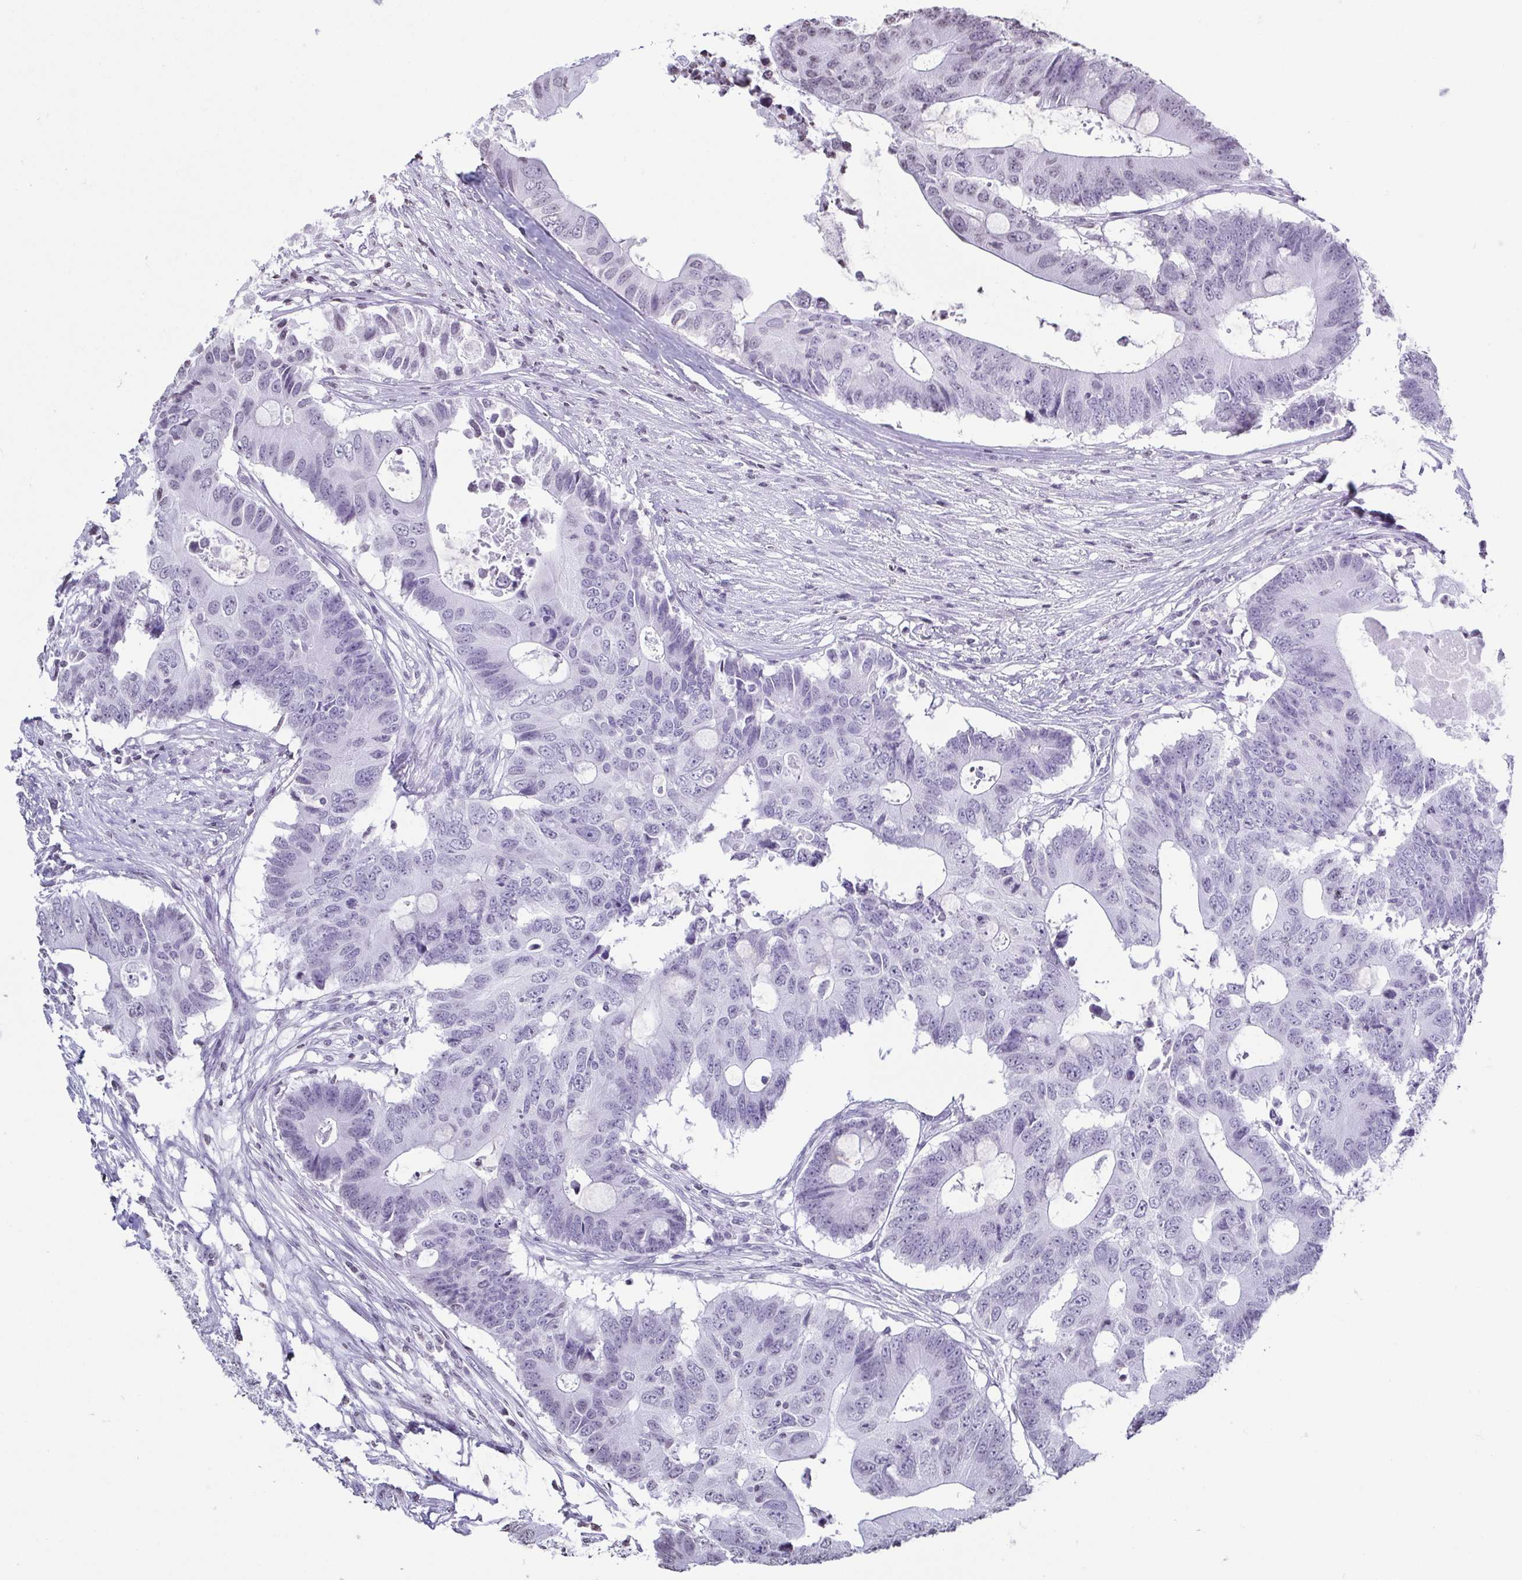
{"staining": {"intensity": "negative", "quantity": "none", "location": "none"}, "tissue": "colorectal cancer", "cell_type": "Tumor cells", "image_type": "cancer", "snomed": [{"axis": "morphology", "description": "Adenocarcinoma, NOS"}, {"axis": "topography", "description": "Colon"}], "caption": "DAB immunohistochemical staining of adenocarcinoma (colorectal) shows no significant positivity in tumor cells.", "gene": "VCY1B", "patient": {"sex": "male", "age": 71}}